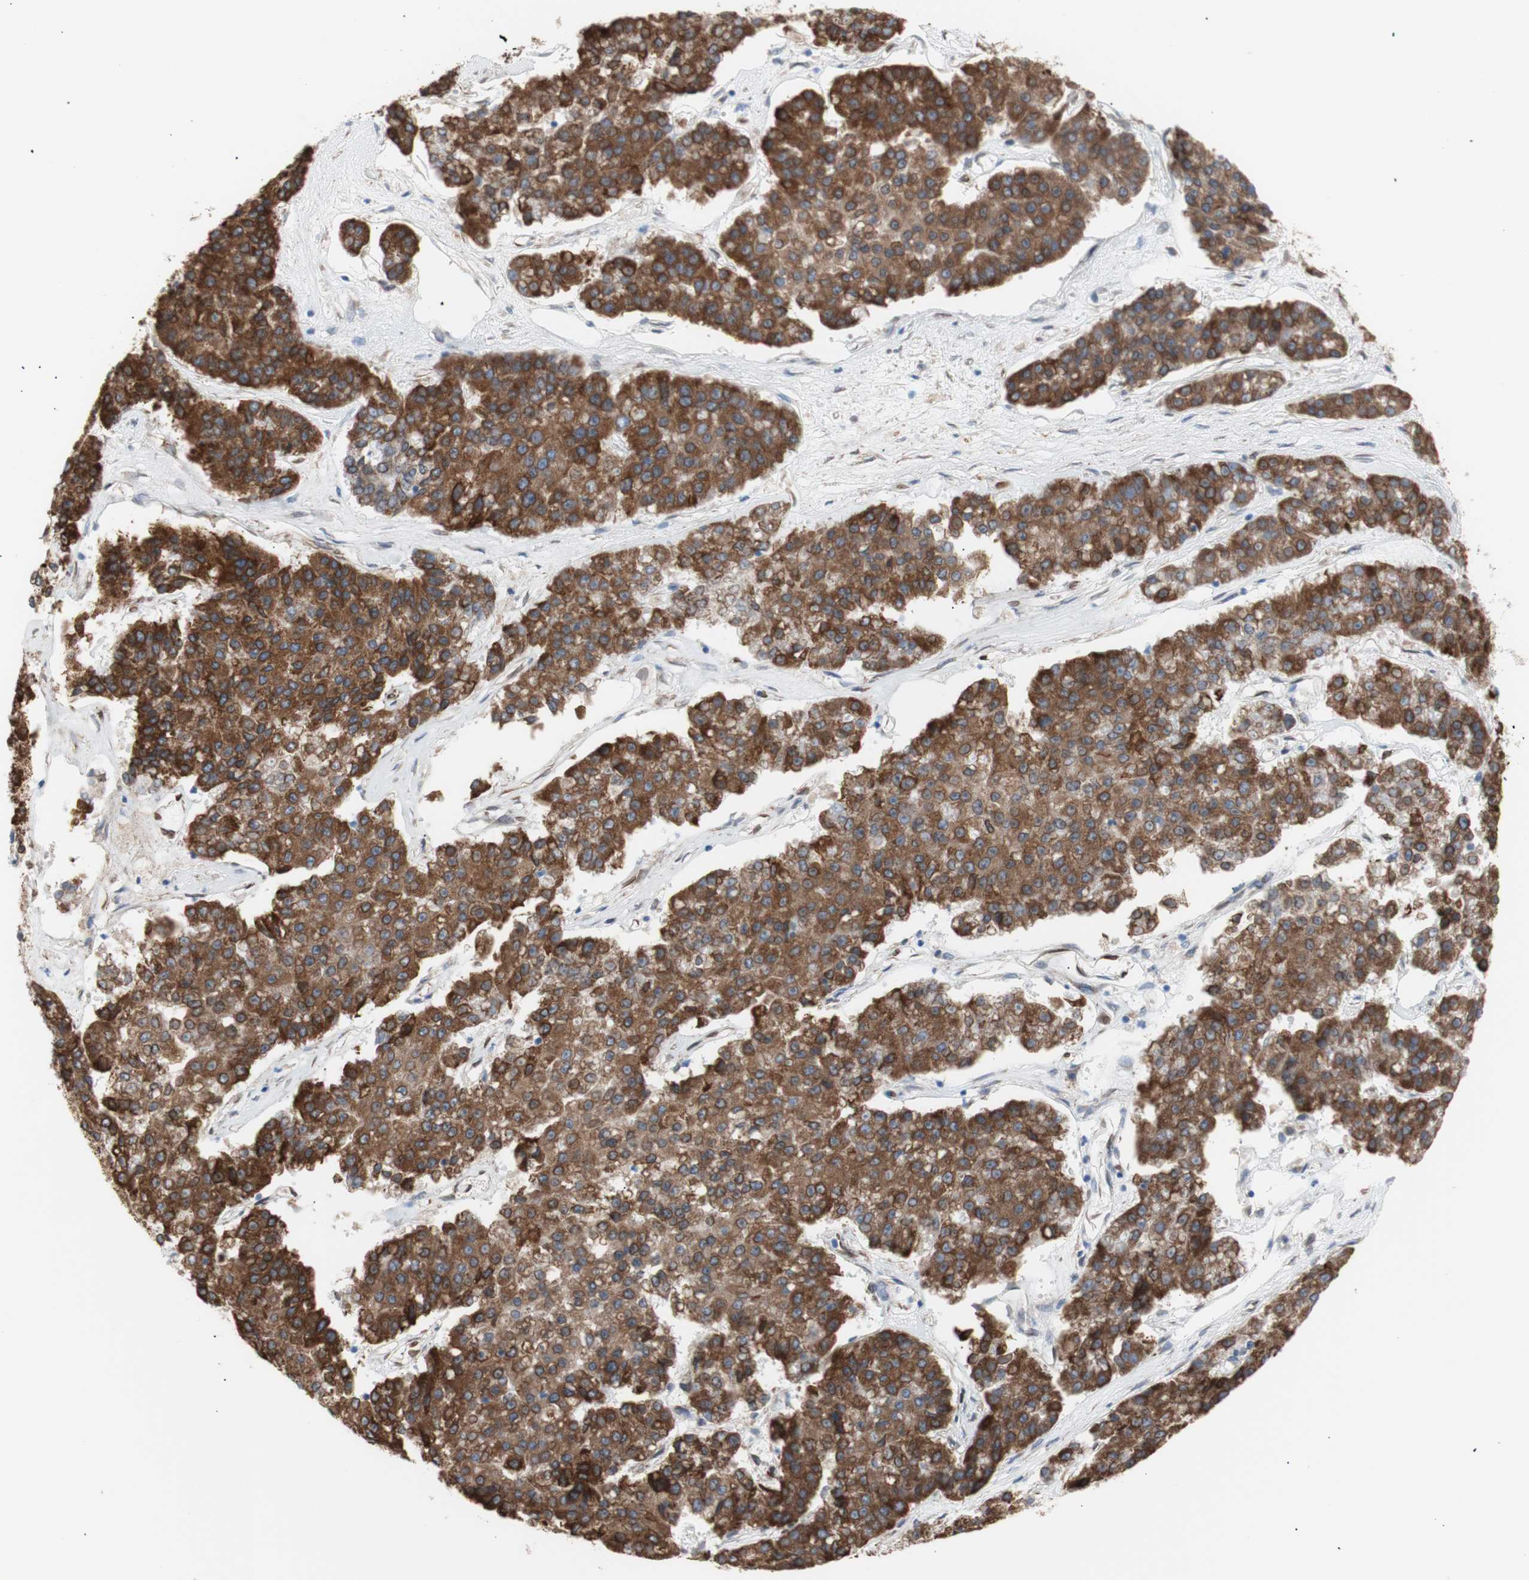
{"staining": {"intensity": "strong", "quantity": ">75%", "location": "cytoplasmic/membranous"}, "tissue": "pancreatic cancer", "cell_type": "Tumor cells", "image_type": "cancer", "snomed": [{"axis": "morphology", "description": "Adenocarcinoma, NOS"}, {"axis": "topography", "description": "Pancreas"}], "caption": "Pancreatic adenocarcinoma stained for a protein exhibits strong cytoplasmic/membranous positivity in tumor cells. (brown staining indicates protein expression, while blue staining denotes nuclei).", "gene": "ERLIN1", "patient": {"sex": "male", "age": 50}}